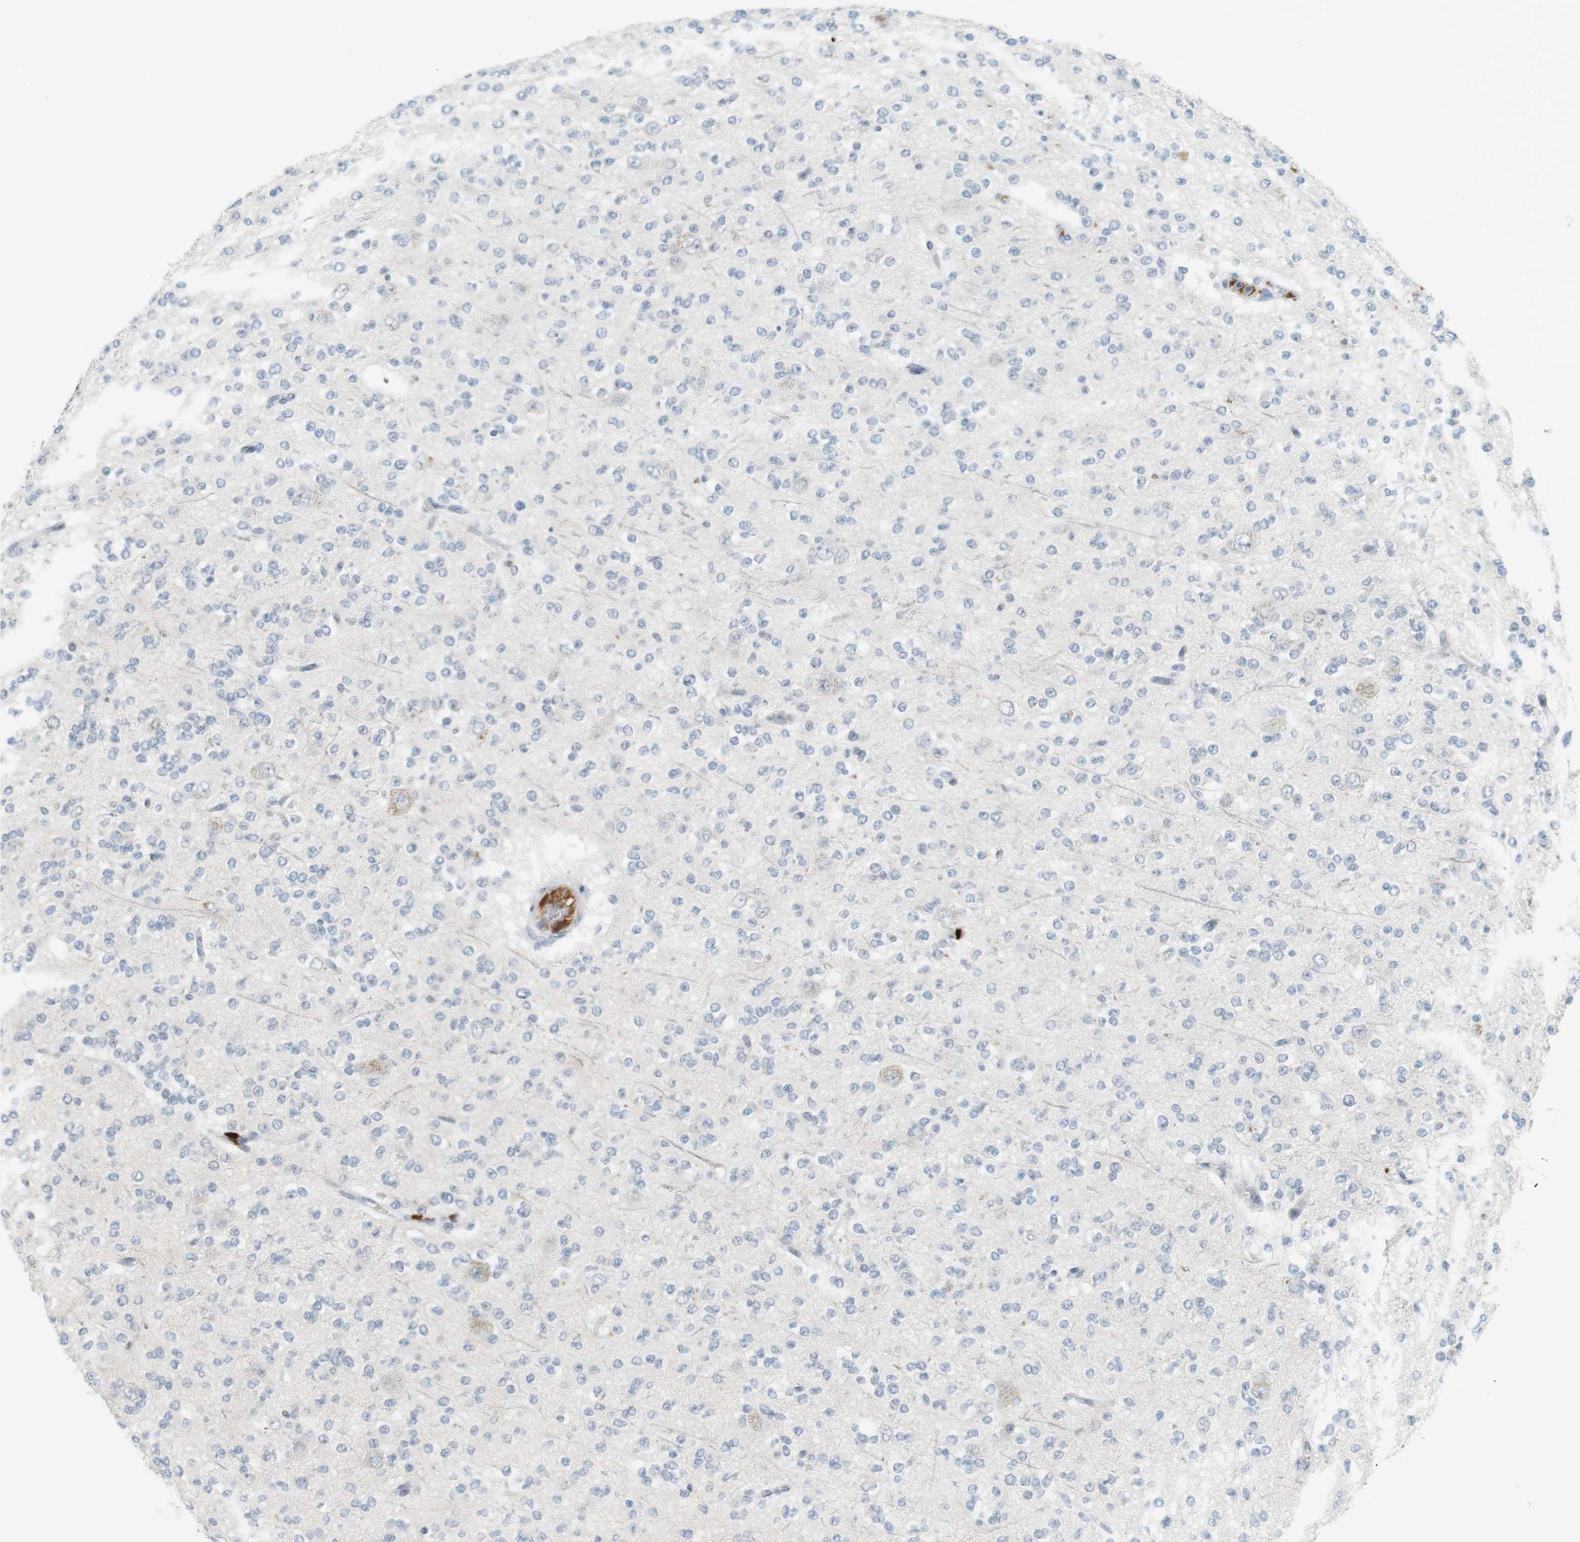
{"staining": {"intensity": "weak", "quantity": "<25%", "location": "cytoplasmic/membranous"}, "tissue": "glioma", "cell_type": "Tumor cells", "image_type": "cancer", "snomed": [{"axis": "morphology", "description": "Glioma, malignant, Low grade"}, {"axis": "topography", "description": "Brain"}], "caption": "A micrograph of human malignant glioma (low-grade) is negative for staining in tumor cells.", "gene": "DMC1", "patient": {"sex": "male", "age": 38}}